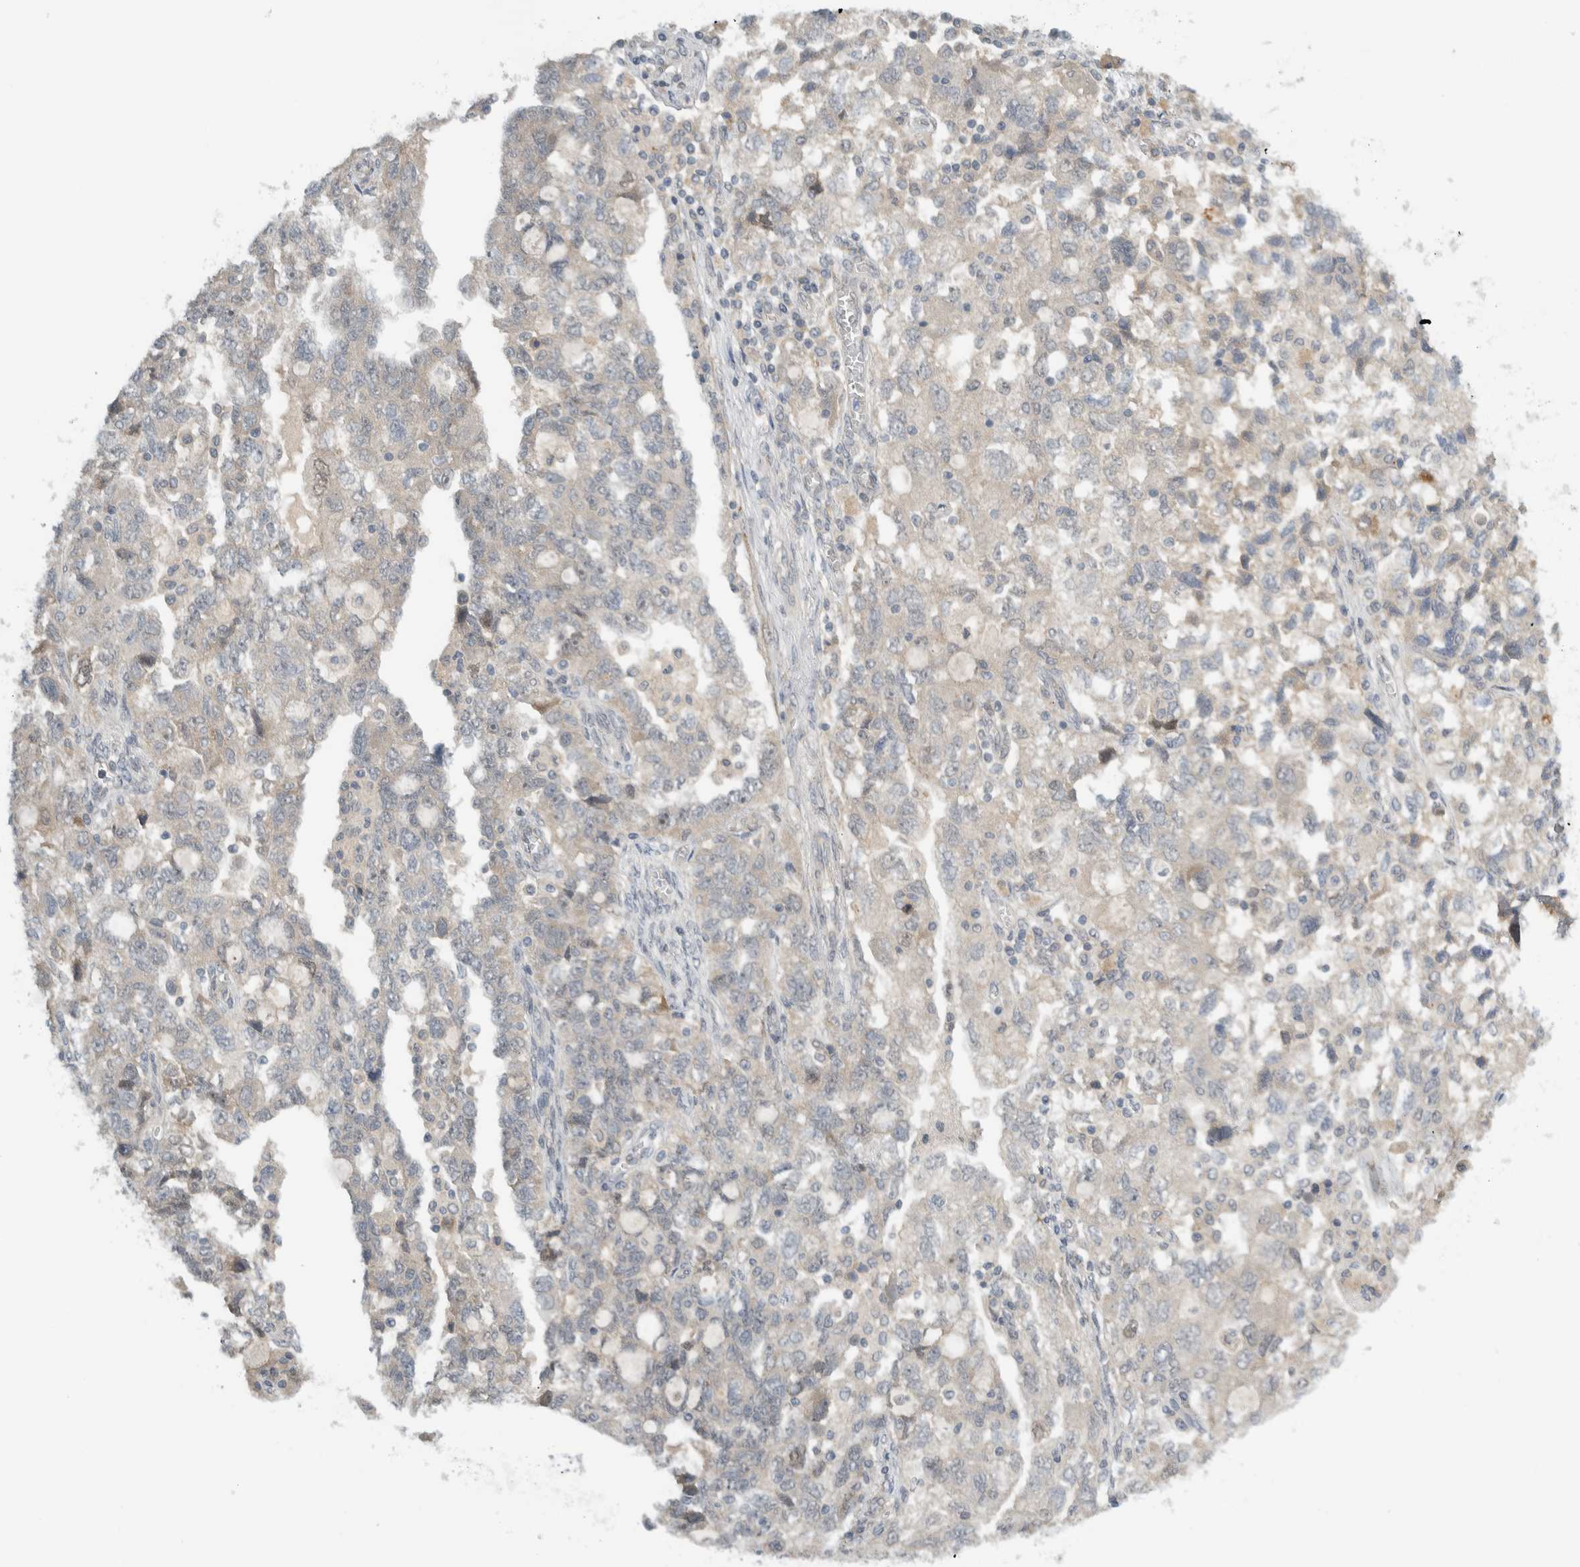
{"staining": {"intensity": "negative", "quantity": "none", "location": "none"}, "tissue": "ovarian cancer", "cell_type": "Tumor cells", "image_type": "cancer", "snomed": [{"axis": "morphology", "description": "Carcinoma, NOS"}, {"axis": "morphology", "description": "Cystadenocarcinoma, serous, NOS"}, {"axis": "topography", "description": "Ovary"}], "caption": "There is no significant positivity in tumor cells of ovarian cancer (carcinoma).", "gene": "MPRIP", "patient": {"sex": "female", "age": 69}}